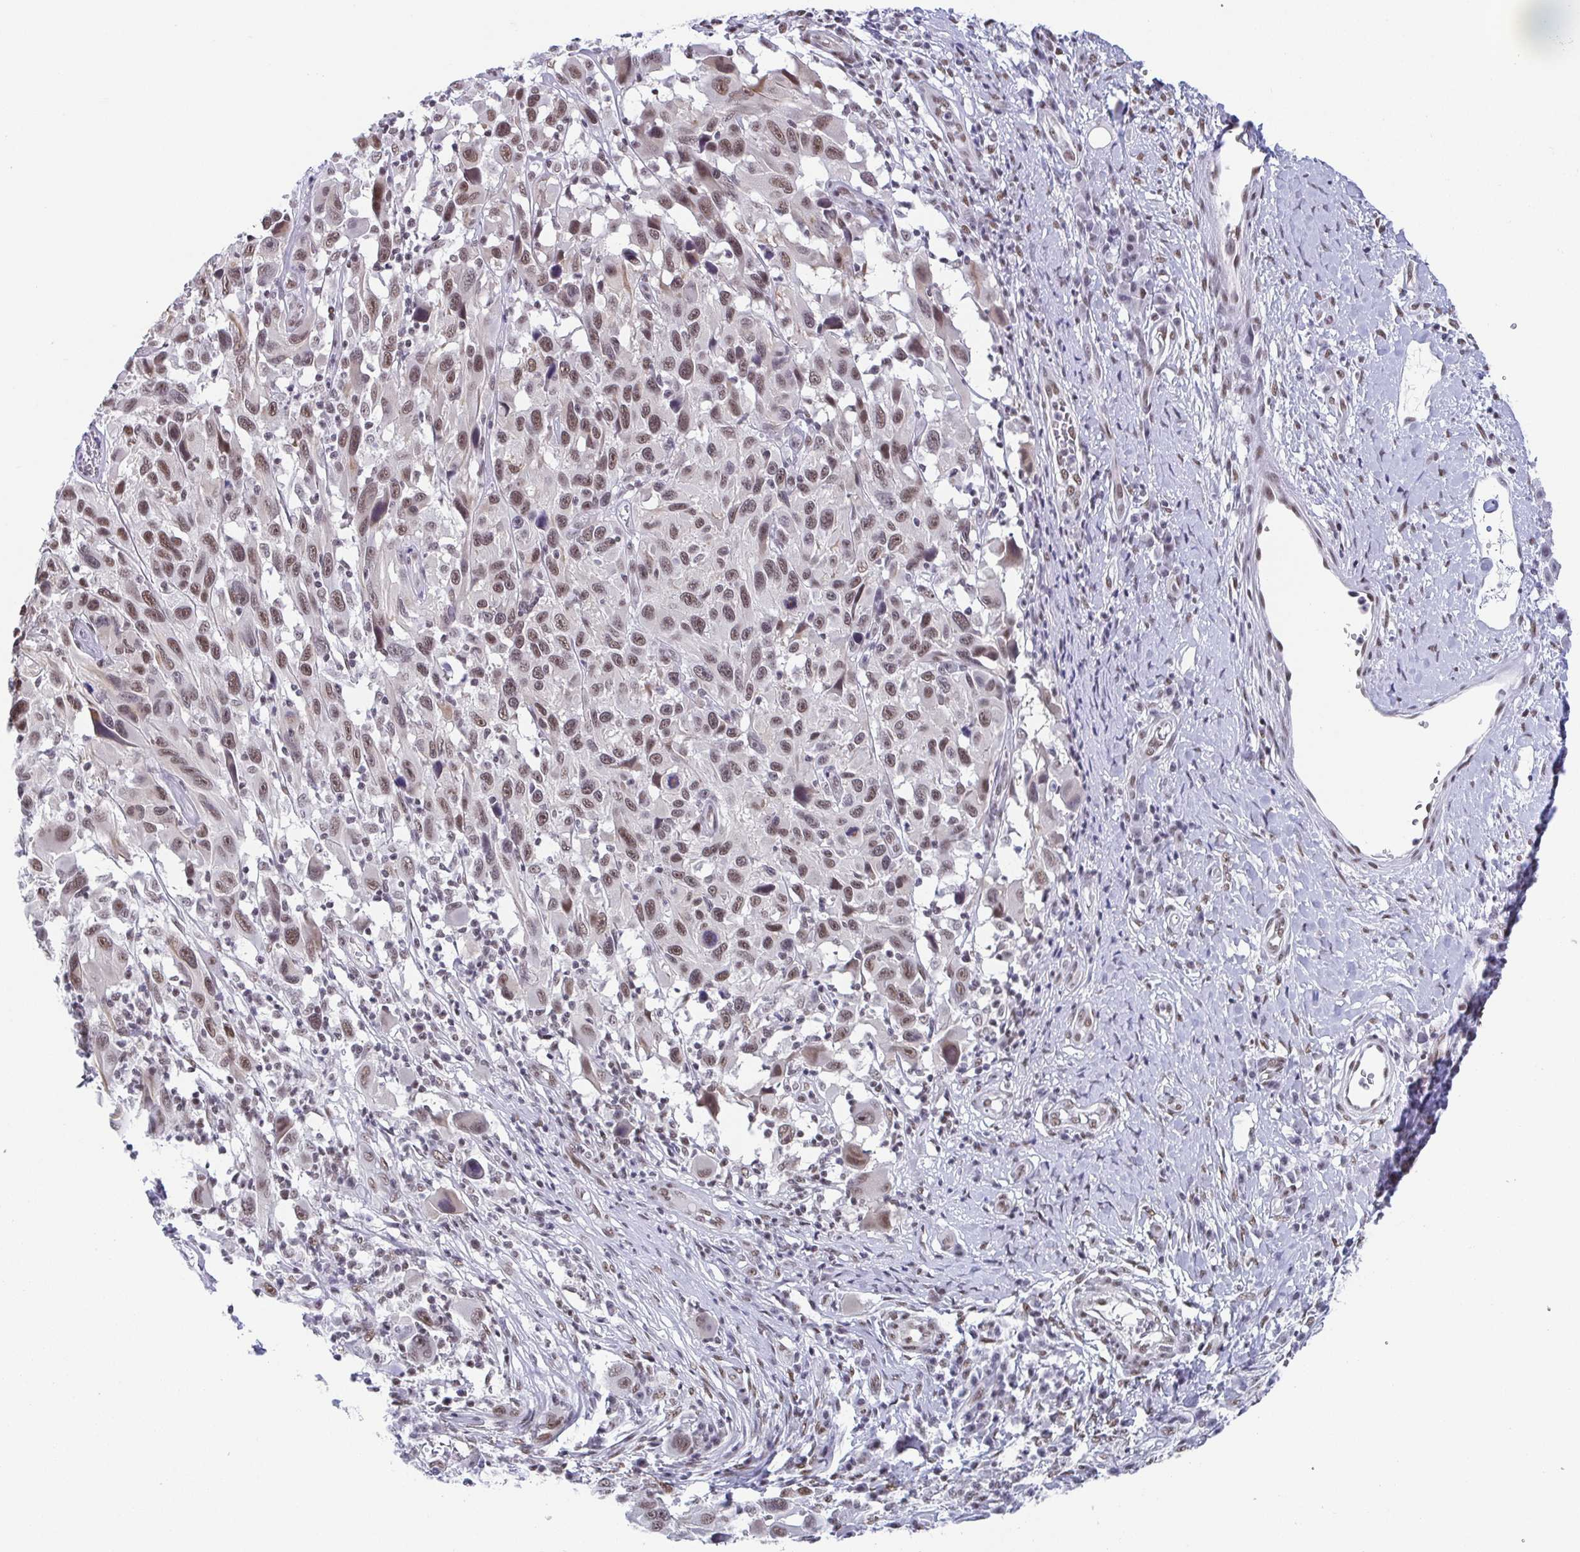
{"staining": {"intensity": "moderate", "quantity": ">75%", "location": "nuclear"}, "tissue": "melanoma", "cell_type": "Tumor cells", "image_type": "cancer", "snomed": [{"axis": "morphology", "description": "Malignant melanoma, NOS"}, {"axis": "topography", "description": "Skin"}], "caption": "Protein expression analysis of malignant melanoma demonstrates moderate nuclear expression in approximately >75% of tumor cells. (DAB (3,3'-diaminobenzidine) = brown stain, brightfield microscopy at high magnification).", "gene": "SLC7A10", "patient": {"sex": "male", "age": 53}}